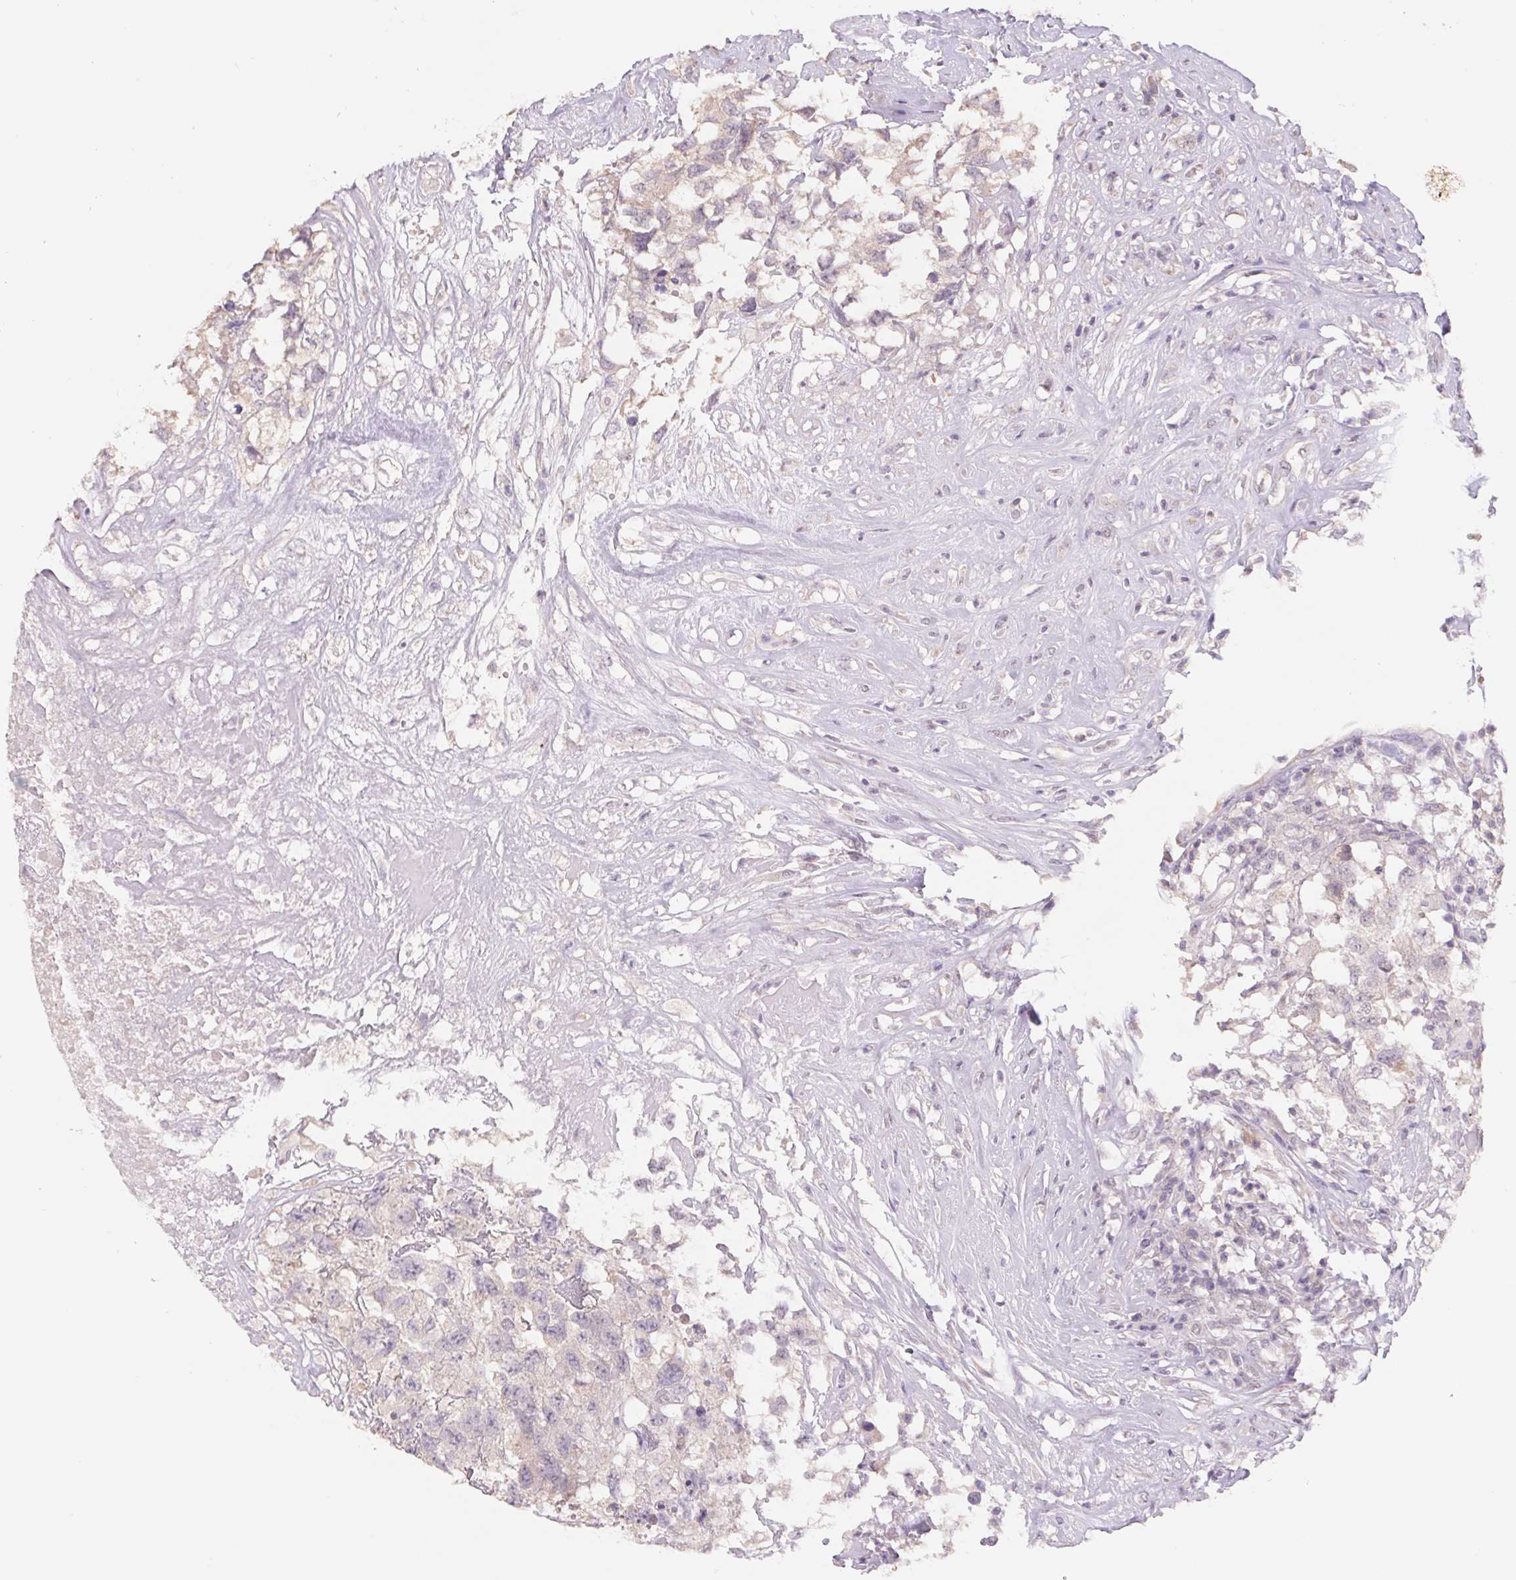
{"staining": {"intensity": "negative", "quantity": "none", "location": "none"}, "tissue": "testis cancer", "cell_type": "Tumor cells", "image_type": "cancer", "snomed": [{"axis": "morphology", "description": "Carcinoma, Embryonal, NOS"}, {"axis": "topography", "description": "Testis"}], "caption": "Immunohistochemistry image of neoplastic tissue: human testis cancer (embryonal carcinoma) stained with DAB exhibits no significant protein staining in tumor cells.", "gene": "PNMA8B", "patient": {"sex": "male", "age": 83}}